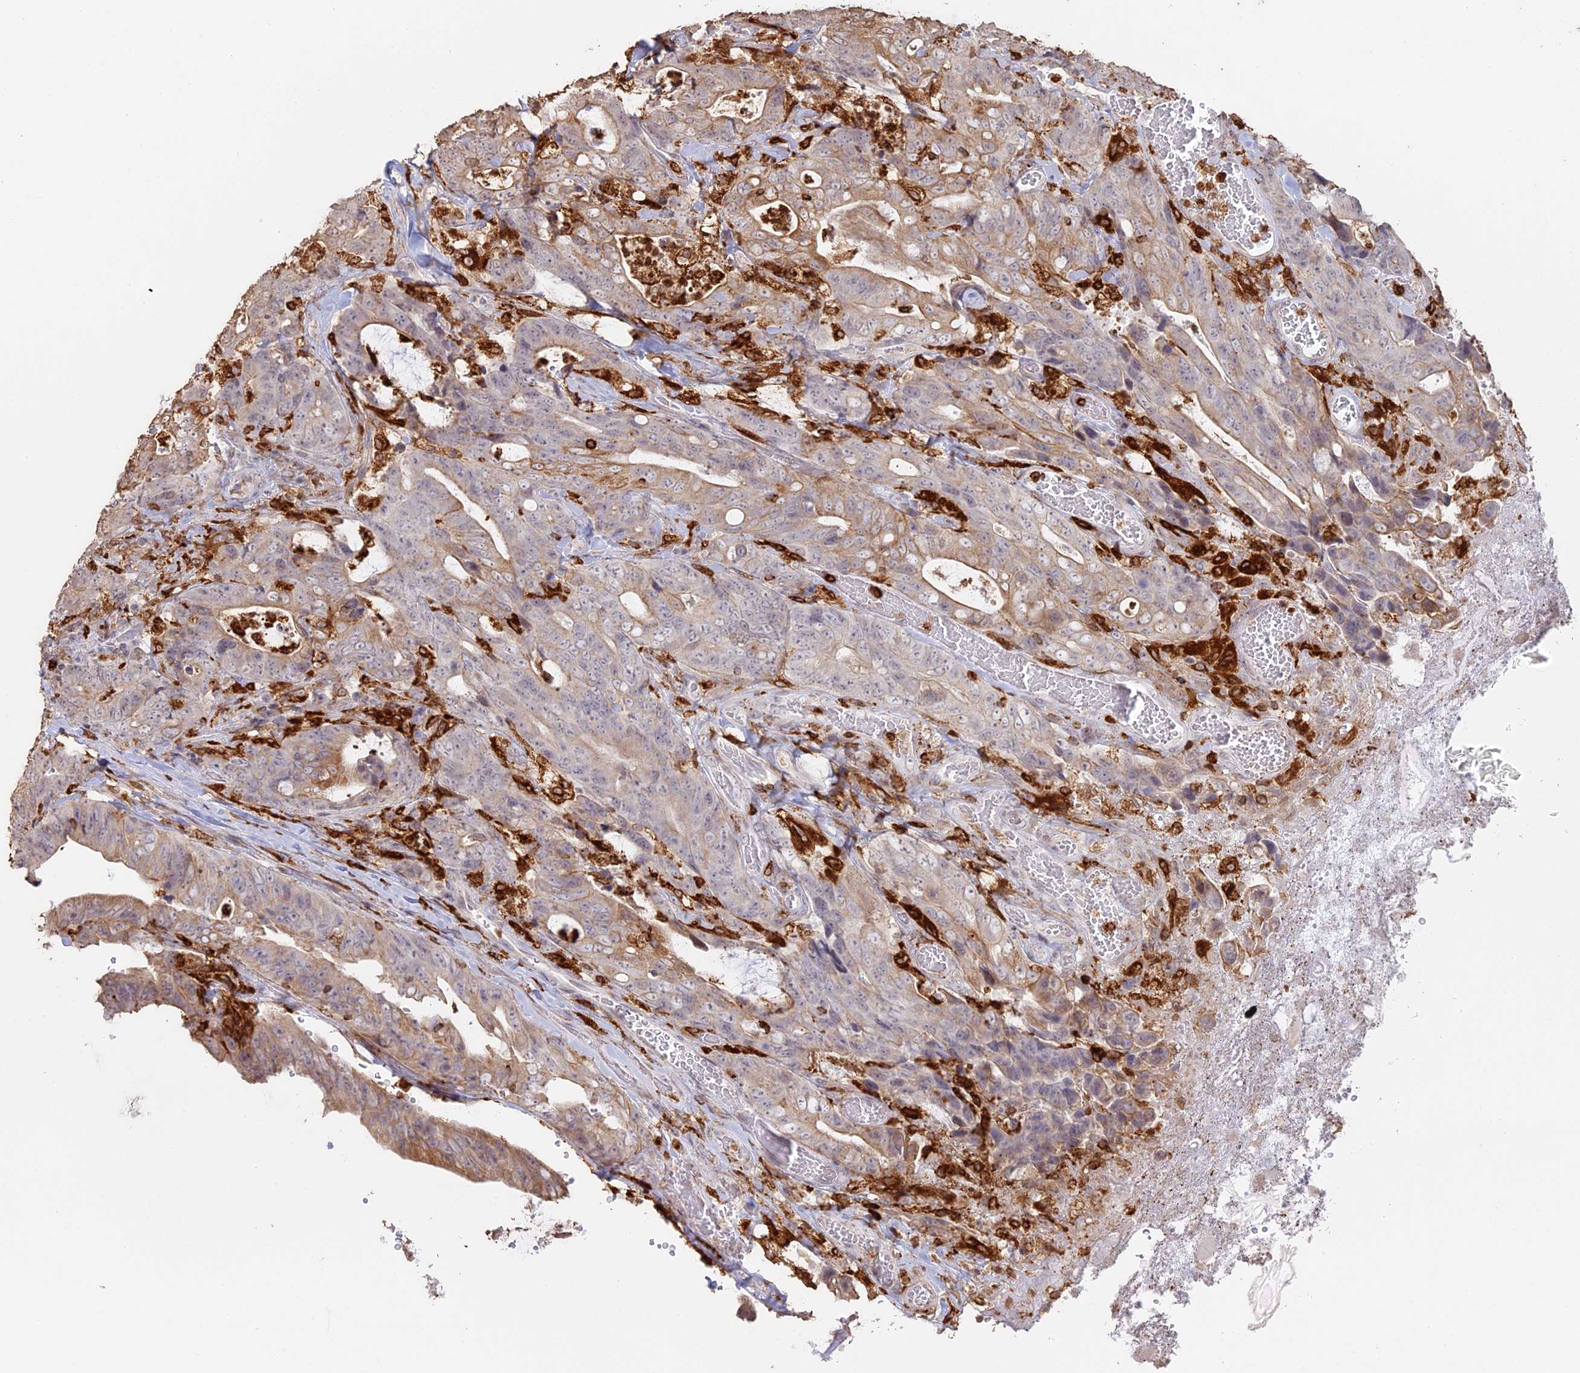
{"staining": {"intensity": "moderate", "quantity": ">75%", "location": "cytoplasmic/membranous"}, "tissue": "colorectal cancer", "cell_type": "Tumor cells", "image_type": "cancer", "snomed": [{"axis": "morphology", "description": "Adenocarcinoma, NOS"}, {"axis": "topography", "description": "Colon"}], "caption": "Immunohistochemical staining of colorectal adenocarcinoma shows moderate cytoplasmic/membranous protein expression in about >75% of tumor cells.", "gene": "APOBR", "patient": {"sex": "female", "age": 82}}